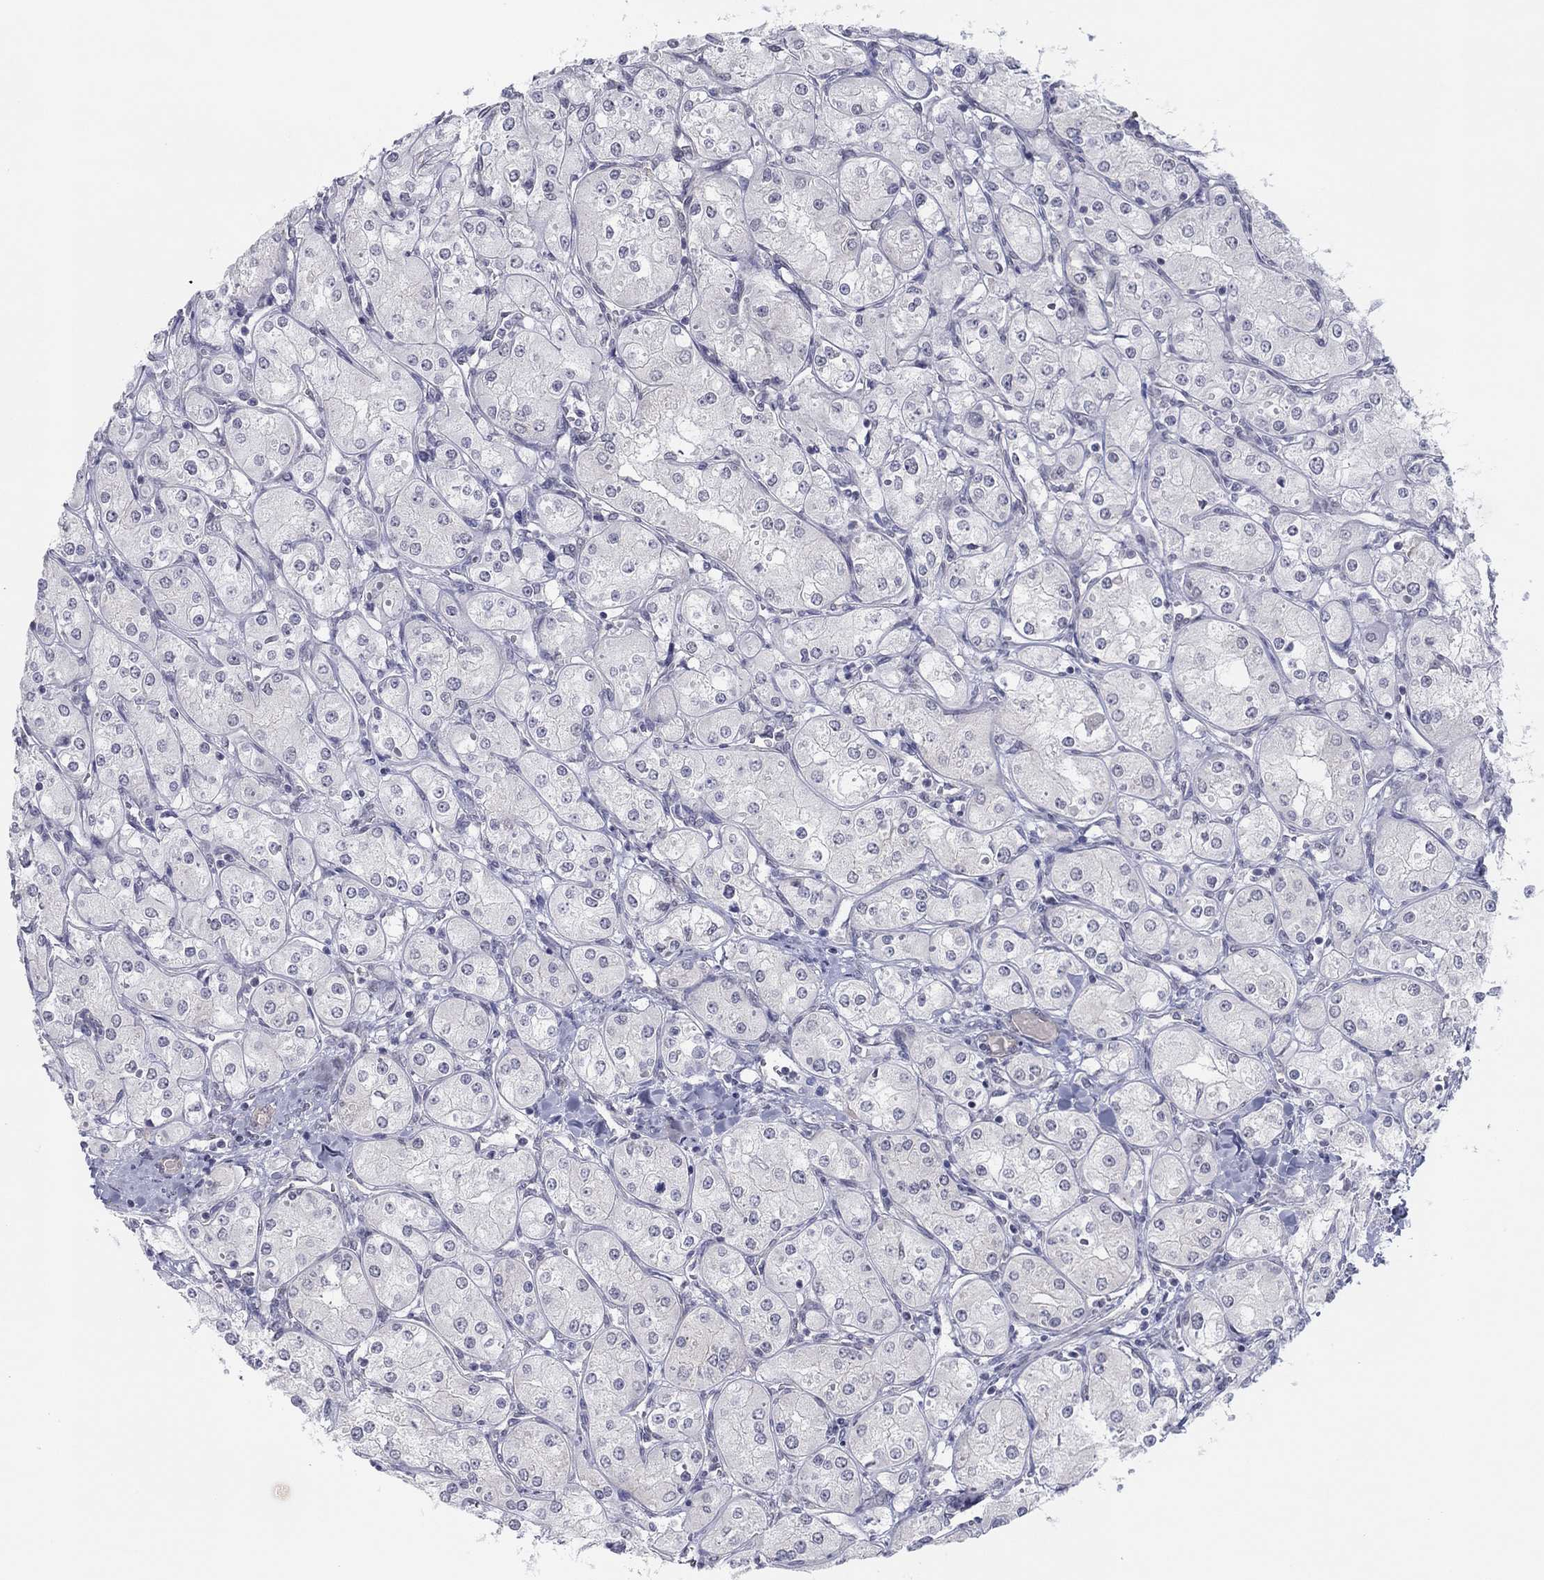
{"staining": {"intensity": "weak", "quantity": "<25%", "location": "cytoplasmic/membranous"}, "tissue": "renal cancer", "cell_type": "Tumor cells", "image_type": "cancer", "snomed": [{"axis": "morphology", "description": "Adenocarcinoma, NOS"}, {"axis": "topography", "description": "Kidney"}], "caption": "Renal cancer stained for a protein using immunohistochemistry (IHC) shows no positivity tumor cells.", "gene": "SLC22A2", "patient": {"sex": "male", "age": 77}}